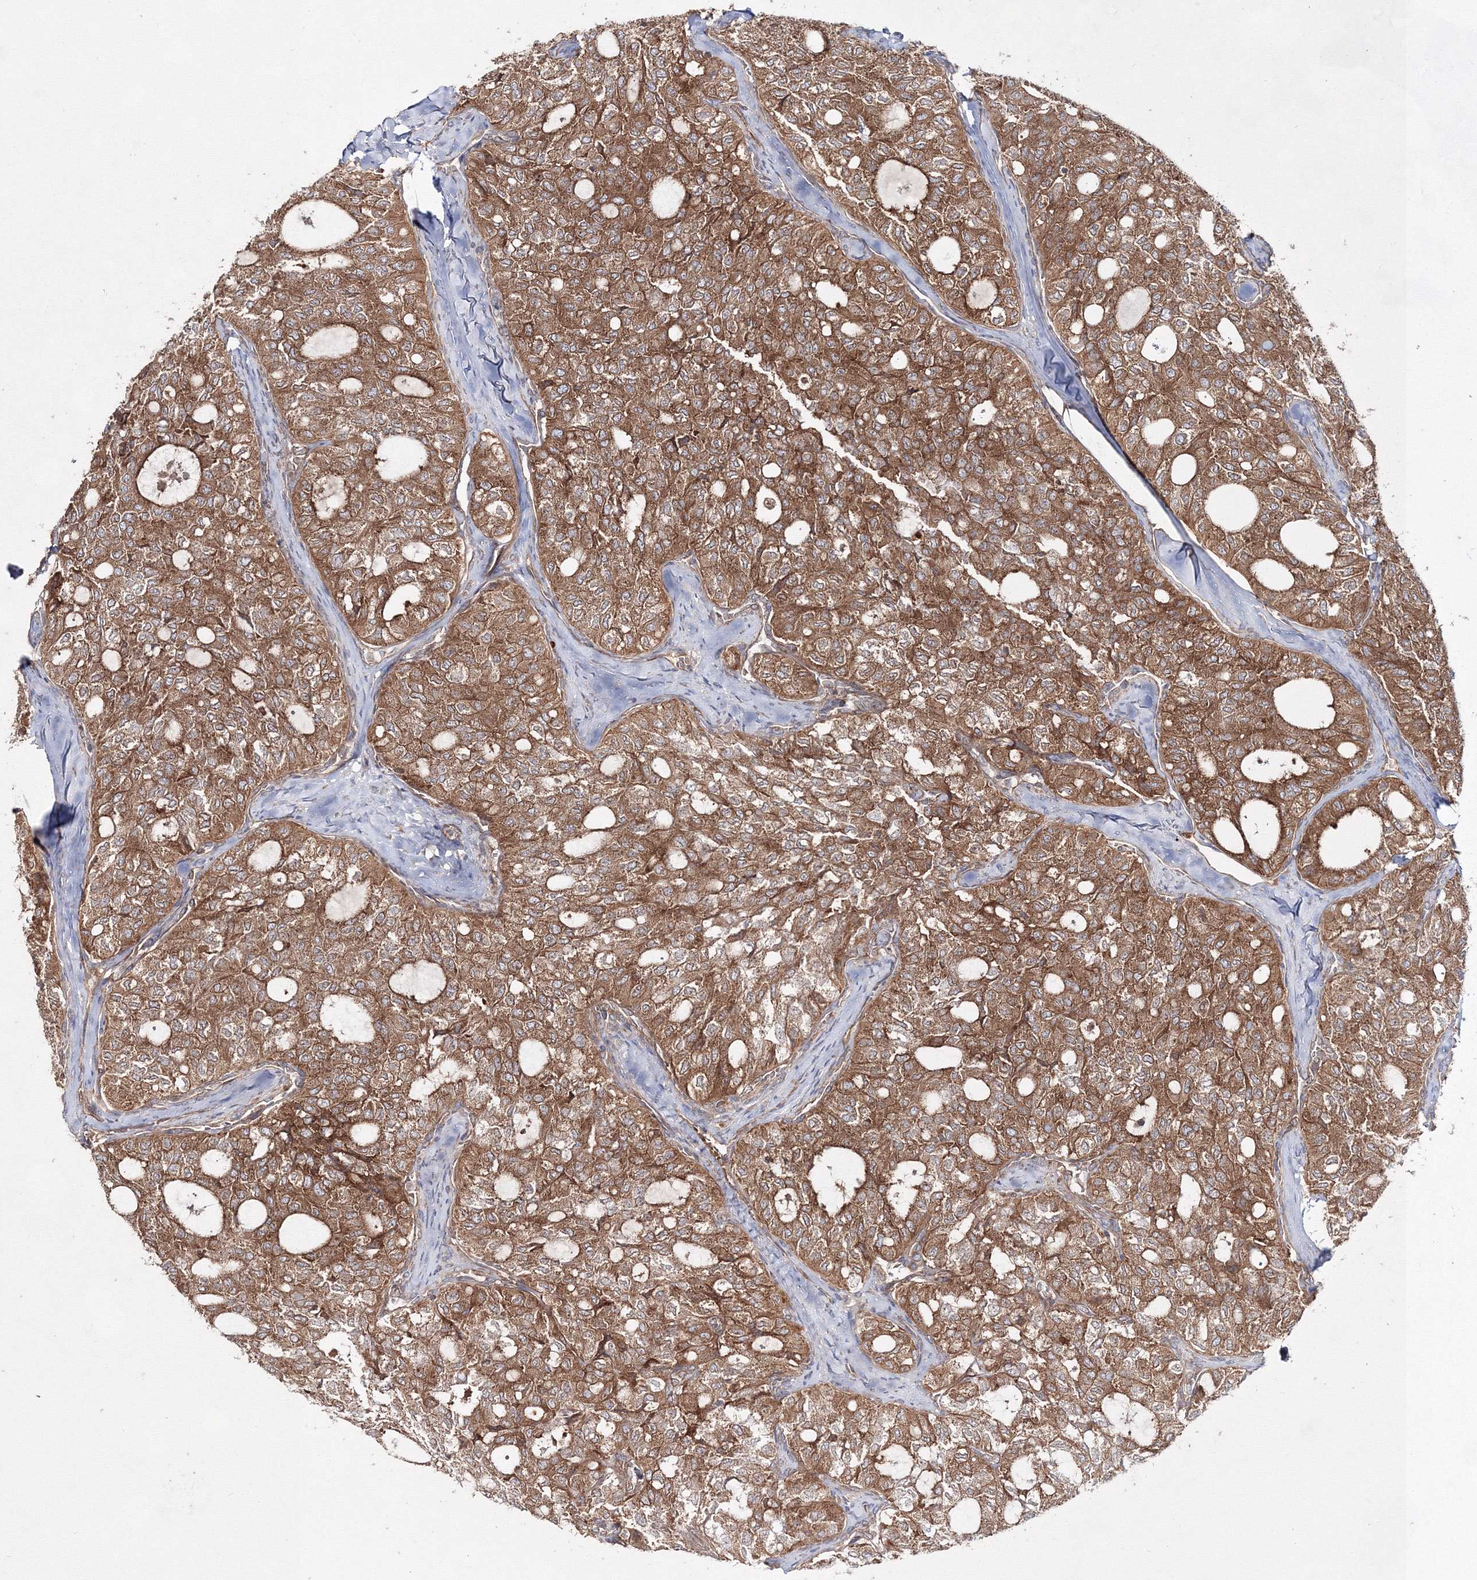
{"staining": {"intensity": "moderate", "quantity": ">75%", "location": "cytoplasmic/membranous"}, "tissue": "thyroid cancer", "cell_type": "Tumor cells", "image_type": "cancer", "snomed": [{"axis": "morphology", "description": "Follicular adenoma carcinoma, NOS"}, {"axis": "topography", "description": "Thyroid gland"}], "caption": "A high-resolution micrograph shows immunohistochemistry staining of thyroid cancer (follicular adenoma carcinoma), which exhibits moderate cytoplasmic/membranous expression in about >75% of tumor cells.", "gene": "EXOC6", "patient": {"sex": "male", "age": 75}}